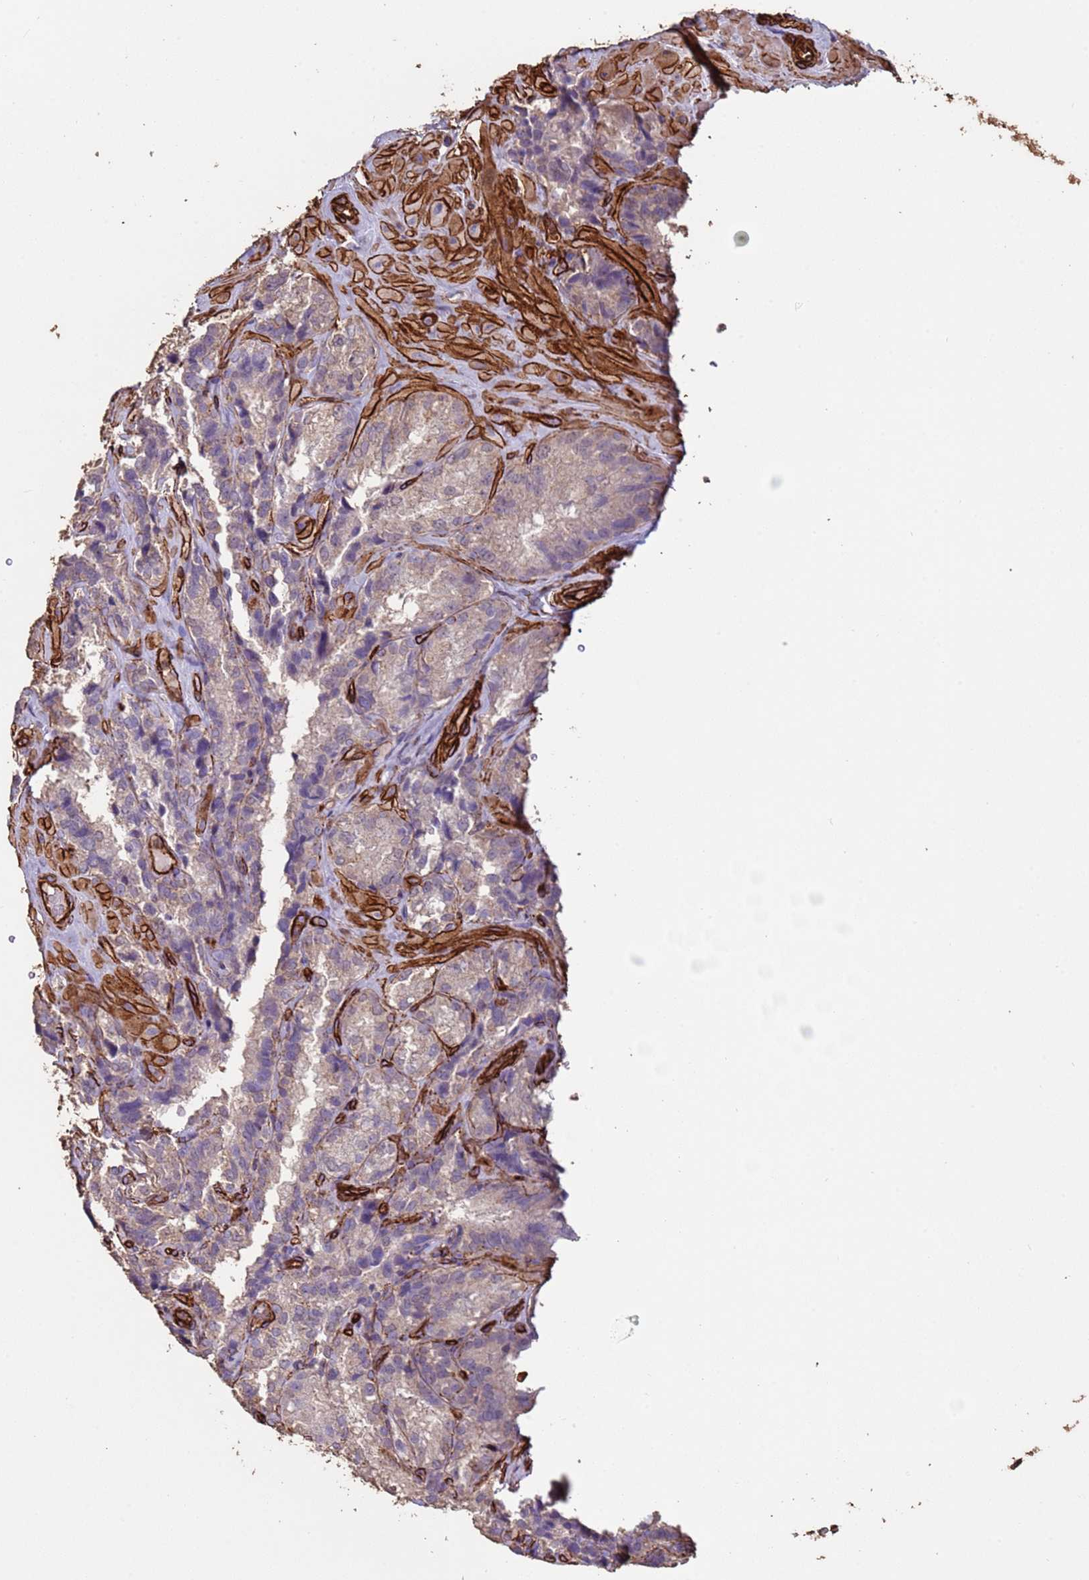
{"staining": {"intensity": "moderate", "quantity": "<25%", "location": "cytoplasmic/membranous"}, "tissue": "seminal vesicle", "cell_type": "Glandular cells", "image_type": "normal", "snomed": [{"axis": "morphology", "description": "Normal tissue, NOS"}, {"axis": "topography", "description": "Seminal veicle"}], "caption": "Glandular cells reveal low levels of moderate cytoplasmic/membranous expression in approximately <25% of cells in benign seminal vesicle. The staining was performed using DAB, with brown indicating positive protein expression. Nuclei are stained blue with hematoxylin.", "gene": "GASK1A", "patient": {"sex": "male", "age": 58}}